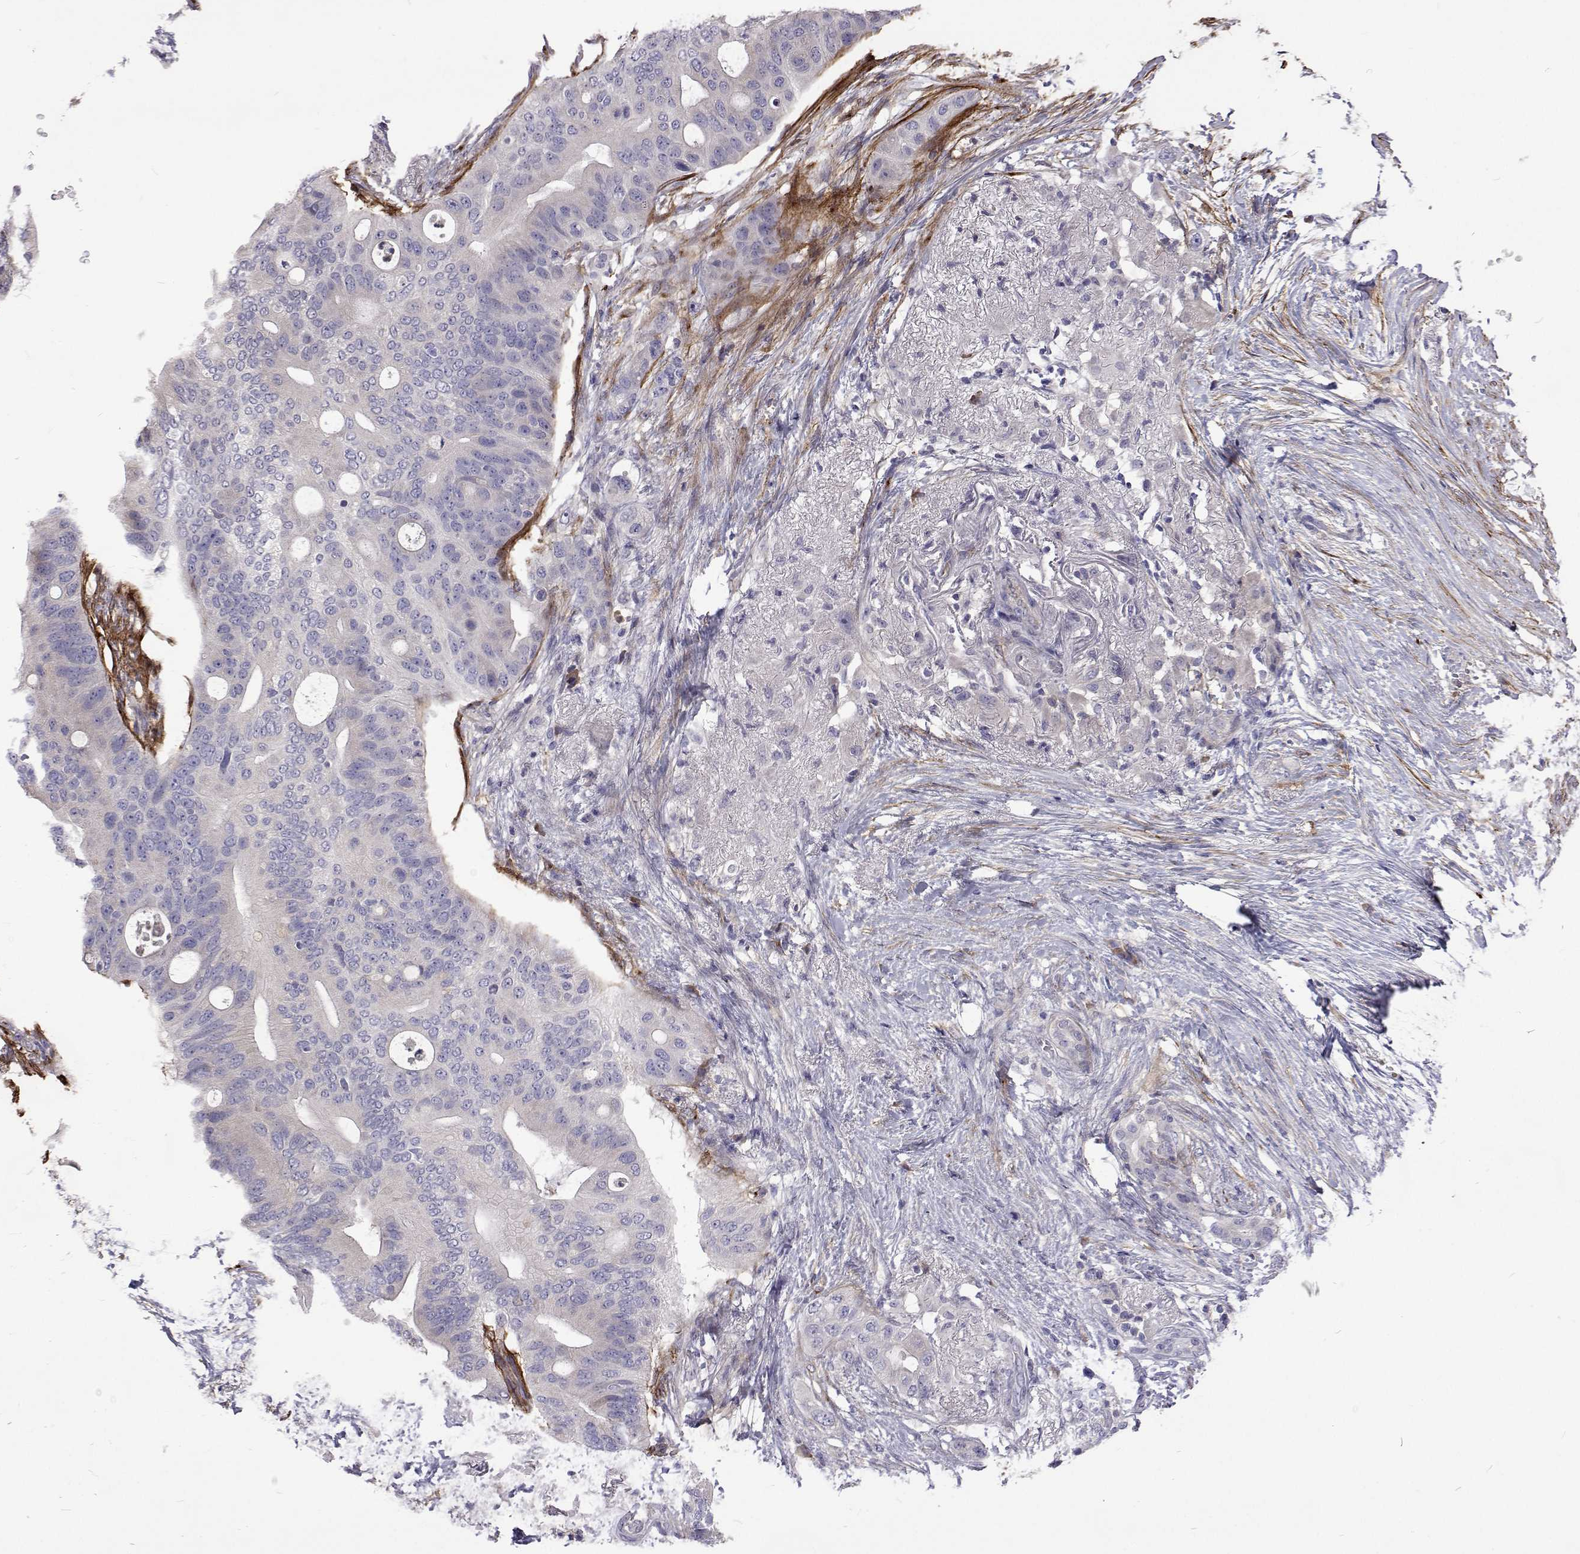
{"staining": {"intensity": "negative", "quantity": "none", "location": "none"}, "tissue": "pancreatic cancer", "cell_type": "Tumor cells", "image_type": "cancer", "snomed": [{"axis": "morphology", "description": "Adenocarcinoma, NOS"}, {"axis": "topography", "description": "Pancreas"}], "caption": "Immunohistochemistry (IHC) micrograph of adenocarcinoma (pancreatic) stained for a protein (brown), which reveals no expression in tumor cells.", "gene": "NPR3", "patient": {"sex": "female", "age": 72}}